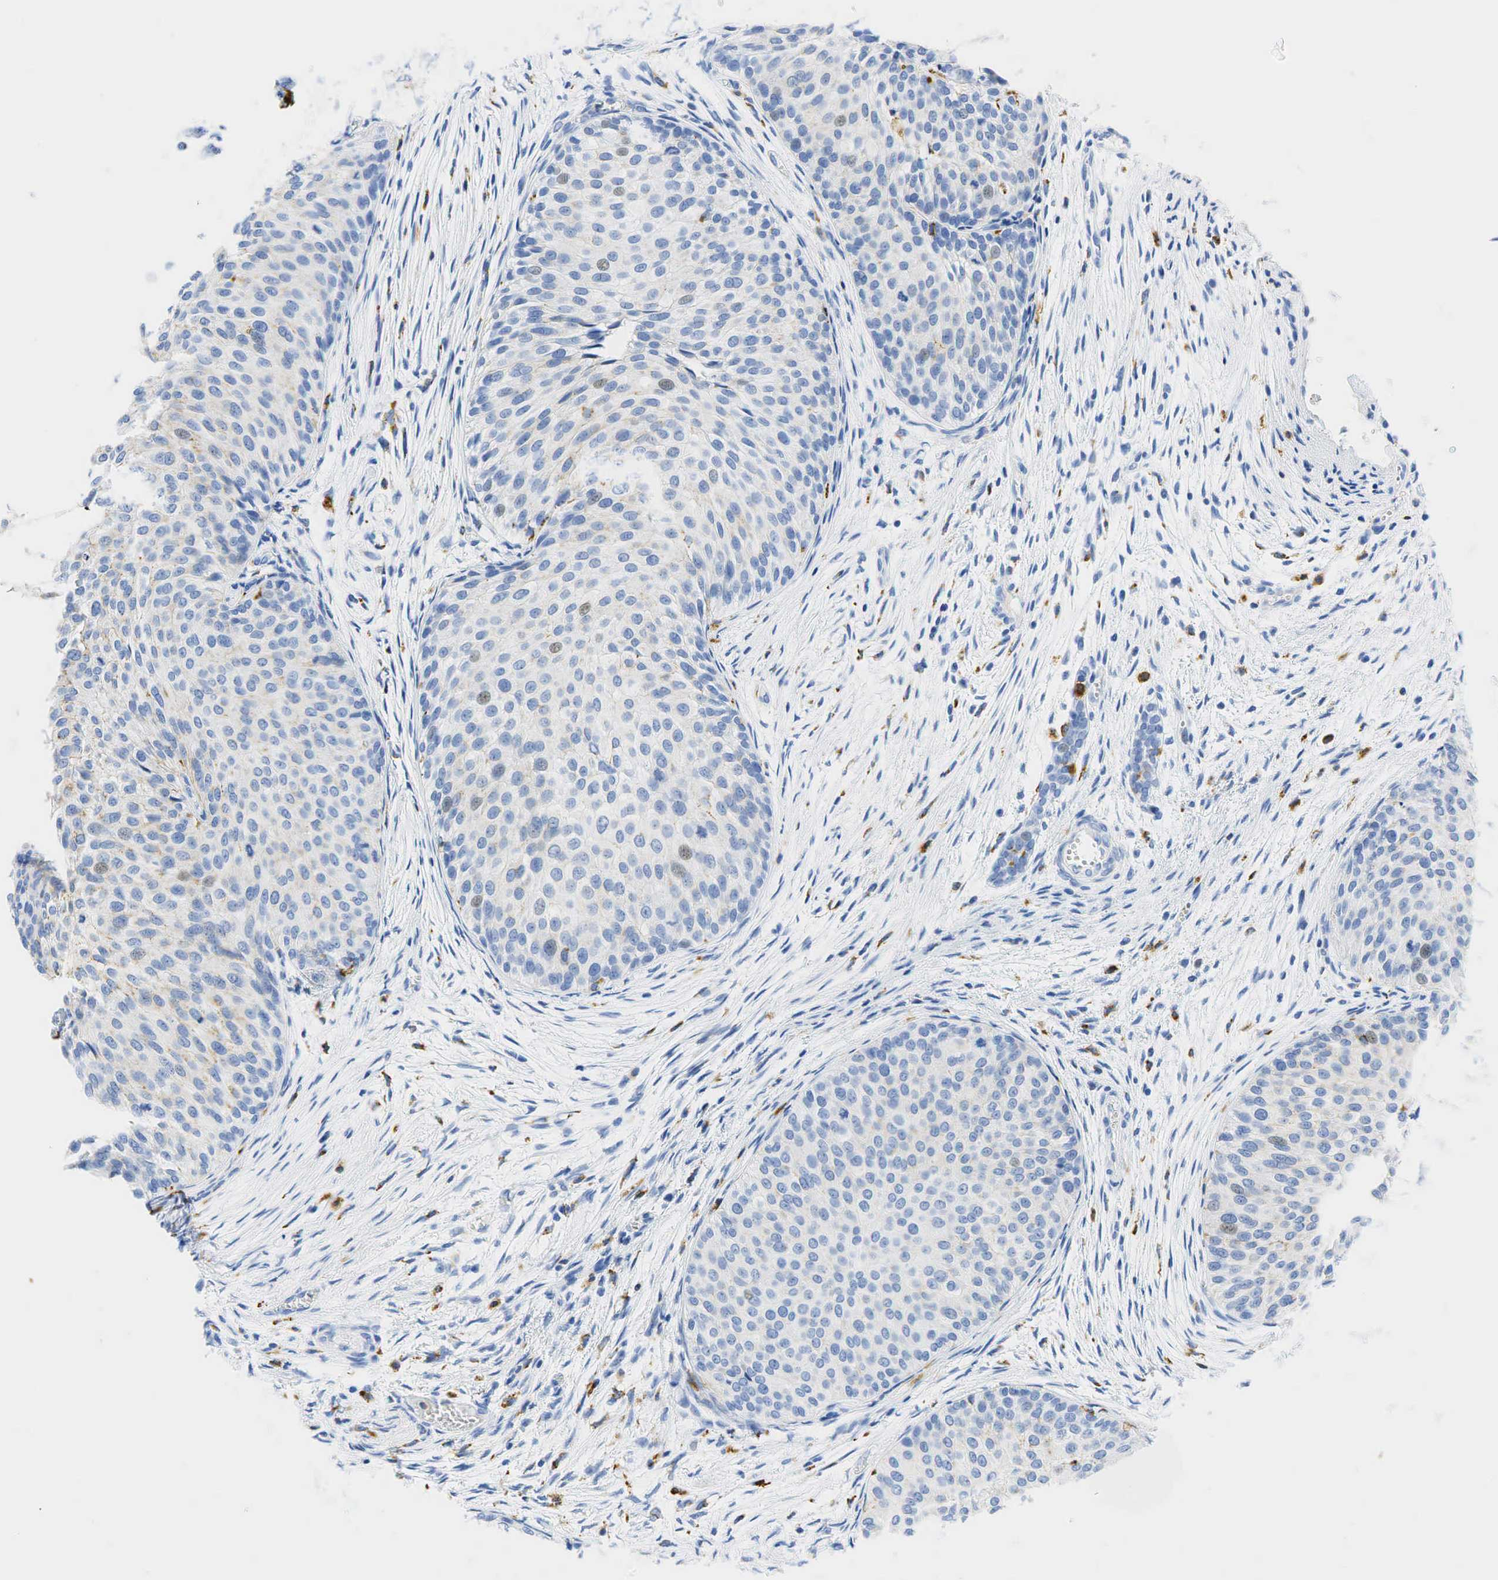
{"staining": {"intensity": "weak", "quantity": "<25%", "location": "cytoplasmic/membranous"}, "tissue": "urothelial cancer", "cell_type": "Tumor cells", "image_type": "cancer", "snomed": [{"axis": "morphology", "description": "Urothelial carcinoma, Low grade"}, {"axis": "topography", "description": "Urinary bladder"}], "caption": "Immunohistochemical staining of urothelial carcinoma (low-grade) reveals no significant staining in tumor cells. The staining was performed using DAB to visualize the protein expression in brown, while the nuclei were stained in blue with hematoxylin (Magnification: 20x).", "gene": "CD68", "patient": {"sex": "male", "age": 84}}